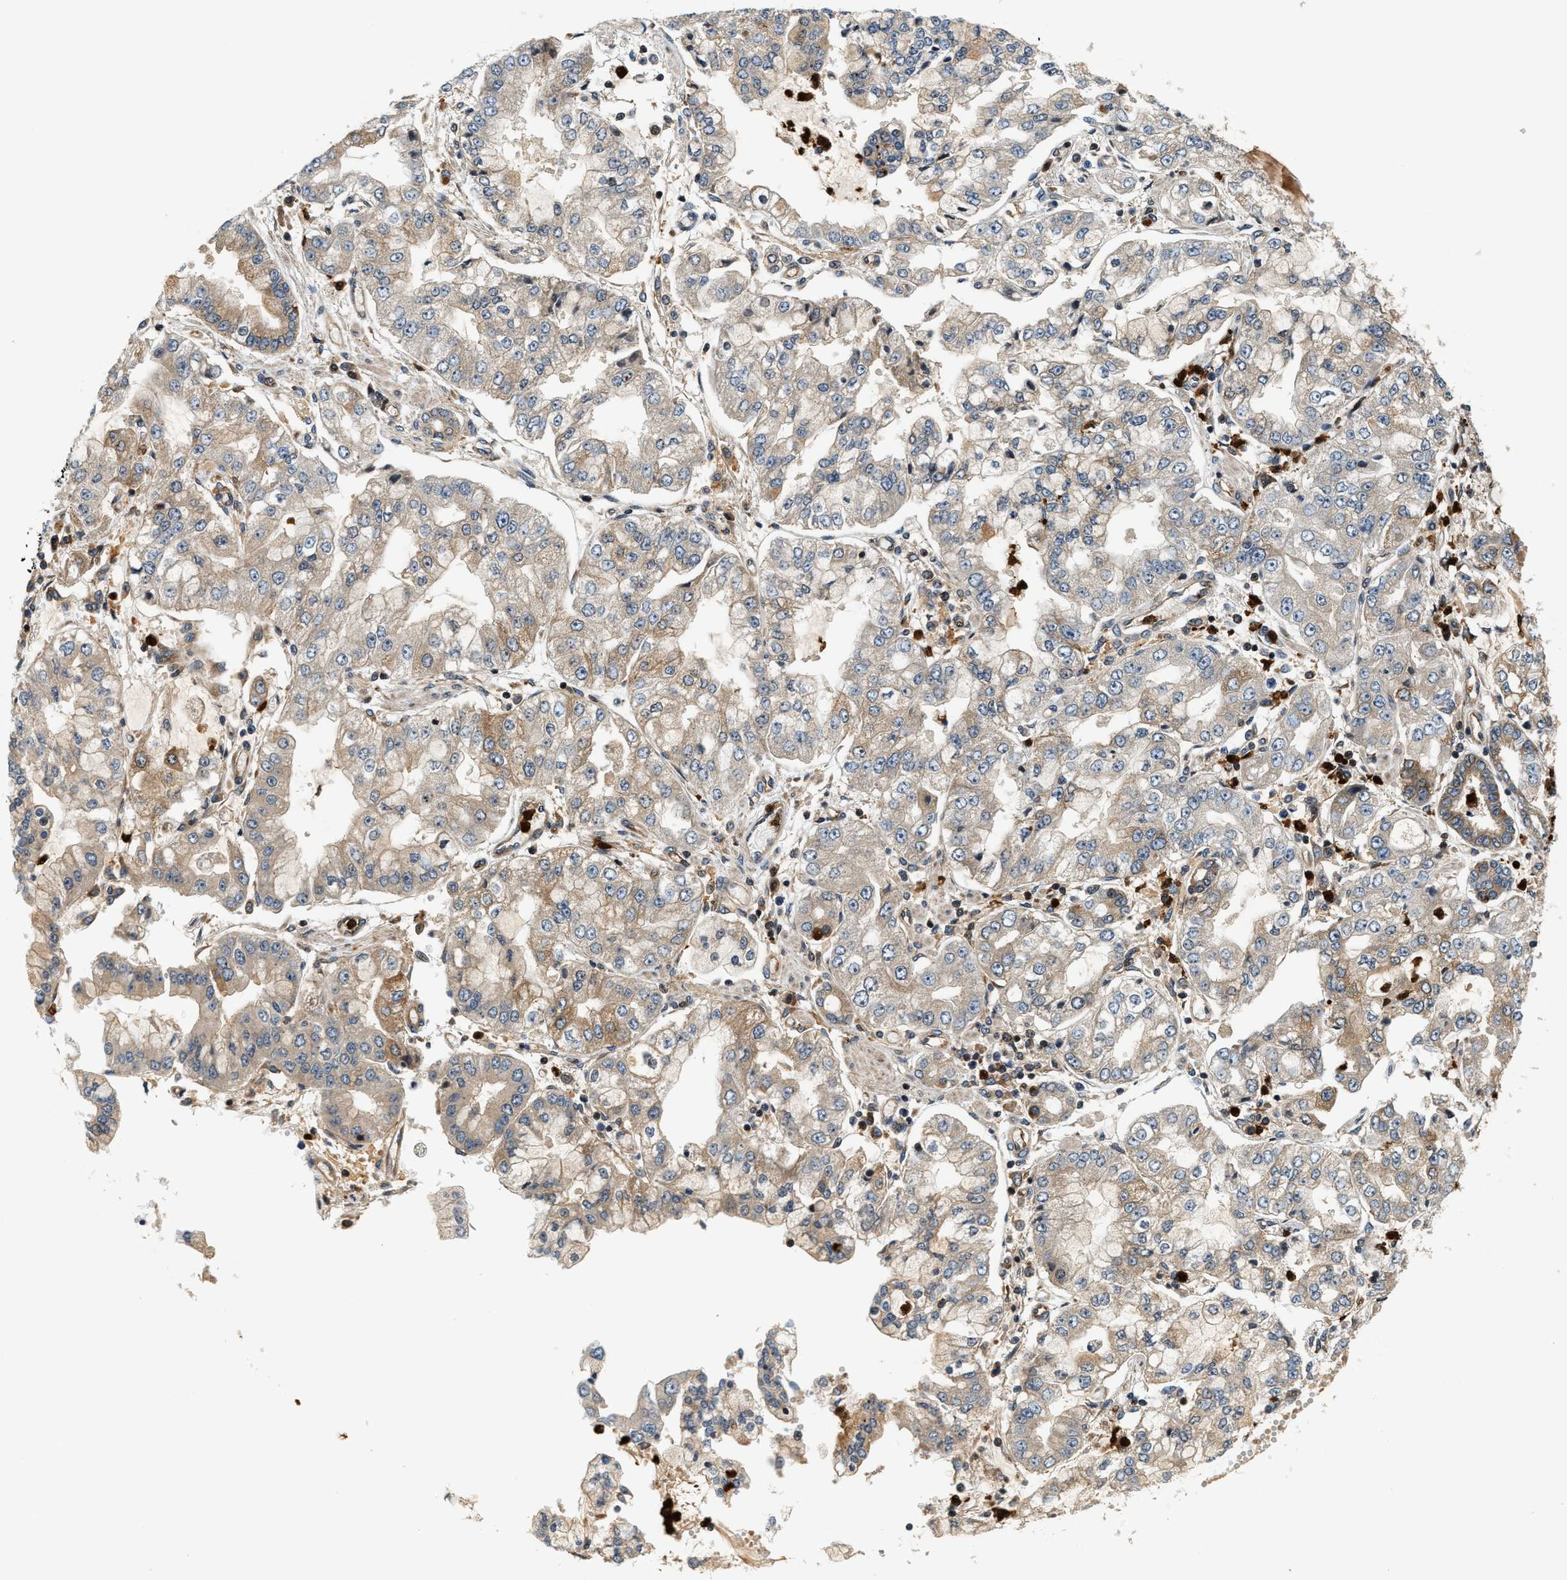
{"staining": {"intensity": "moderate", "quantity": "<25%", "location": "cytoplasmic/membranous"}, "tissue": "stomach cancer", "cell_type": "Tumor cells", "image_type": "cancer", "snomed": [{"axis": "morphology", "description": "Adenocarcinoma, NOS"}, {"axis": "topography", "description": "Stomach"}], "caption": "A brown stain highlights moderate cytoplasmic/membranous staining of a protein in human stomach cancer tumor cells.", "gene": "SAMD9", "patient": {"sex": "male", "age": 76}}